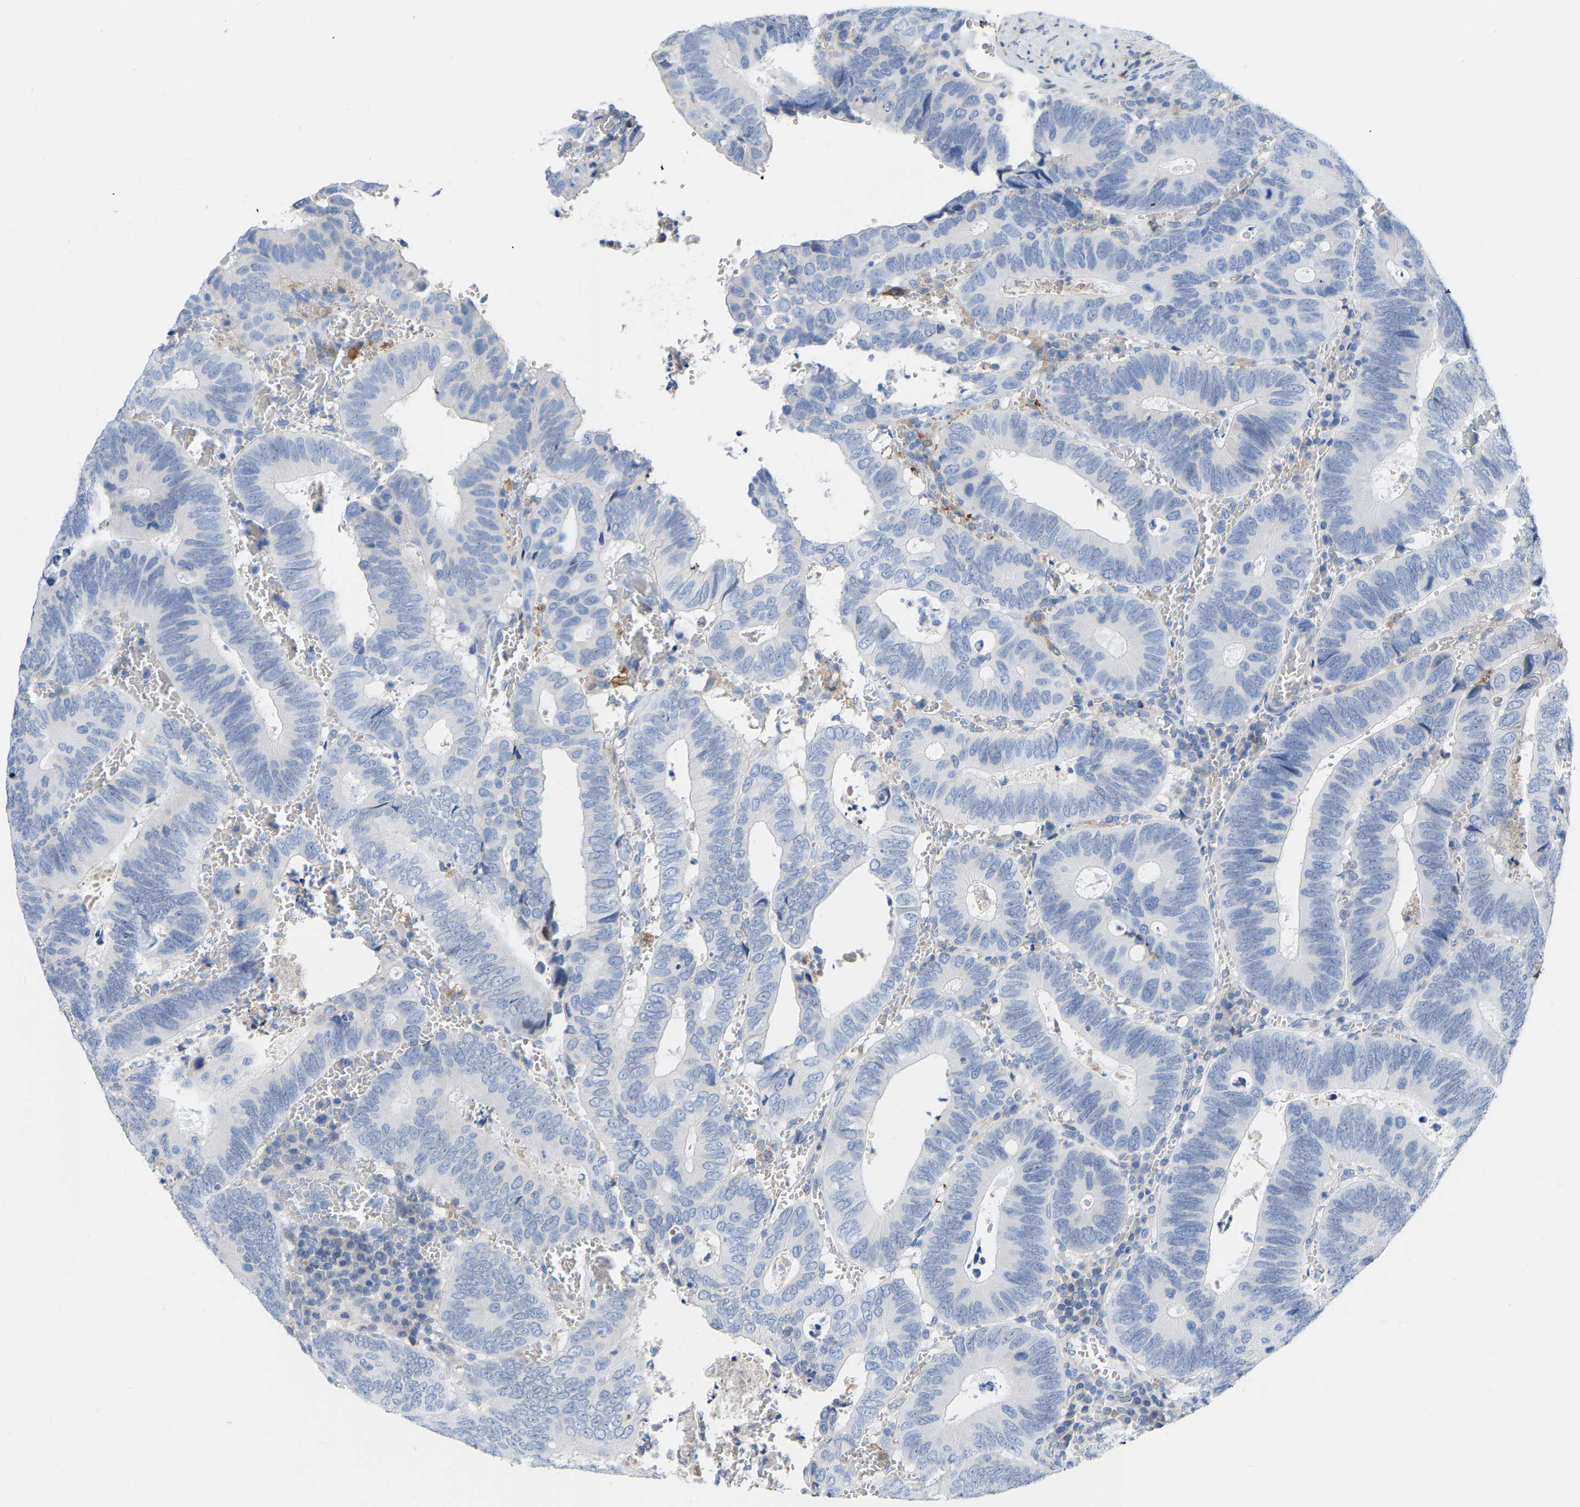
{"staining": {"intensity": "negative", "quantity": "none", "location": "none"}, "tissue": "colorectal cancer", "cell_type": "Tumor cells", "image_type": "cancer", "snomed": [{"axis": "morphology", "description": "Inflammation, NOS"}, {"axis": "morphology", "description": "Adenocarcinoma, NOS"}, {"axis": "topography", "description": "Colon"}], "caption": "Tumor cells show no significant expression in colorectal cancer (adenocarcinoma). The staining is performed using DAB (3,3'-diaminobenzidine) brown chromogen with nuclei counter-stained in using hematoxylin.", "gene": "ABTB2", "patient": {"sex": "male", "age": 72}}